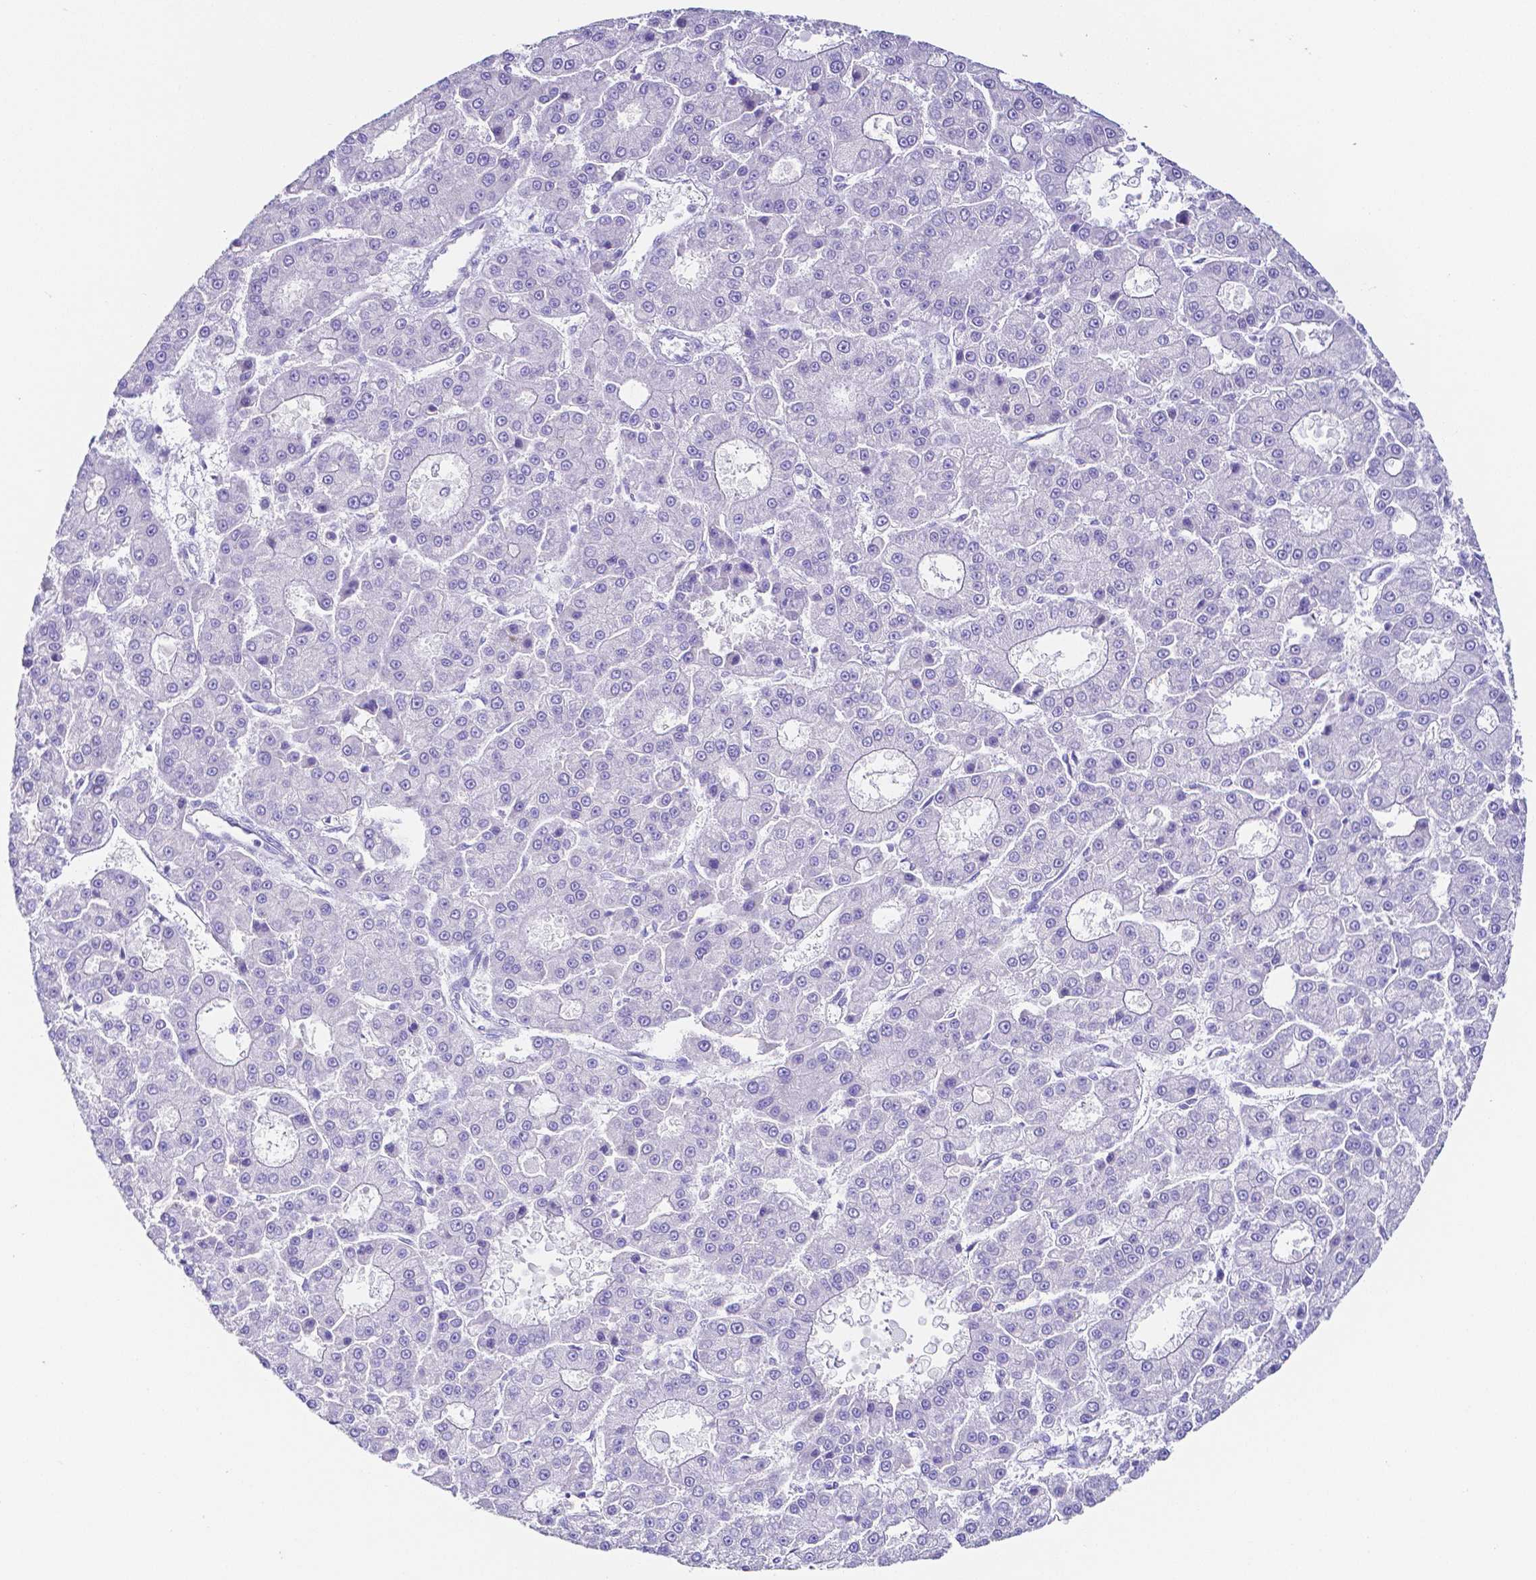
{"staining": {"intensity": "negative", "quantity": "none", "location": "none"}, "tissue": "liver cancer", "cell_type": "Tumor cells", "image_type": "cancer", "snomed": [{"axis": "morphology", "description": "Carcinoma, Hepatocellular, NOS"}, {"axis": "topography", "description": "Liver"}], "caption": "Tumor cells show no significant positivity in liver hepatocellular carcinoma.", "gene": "PKP3", "patient": {"sex": "male", "age": 70}}